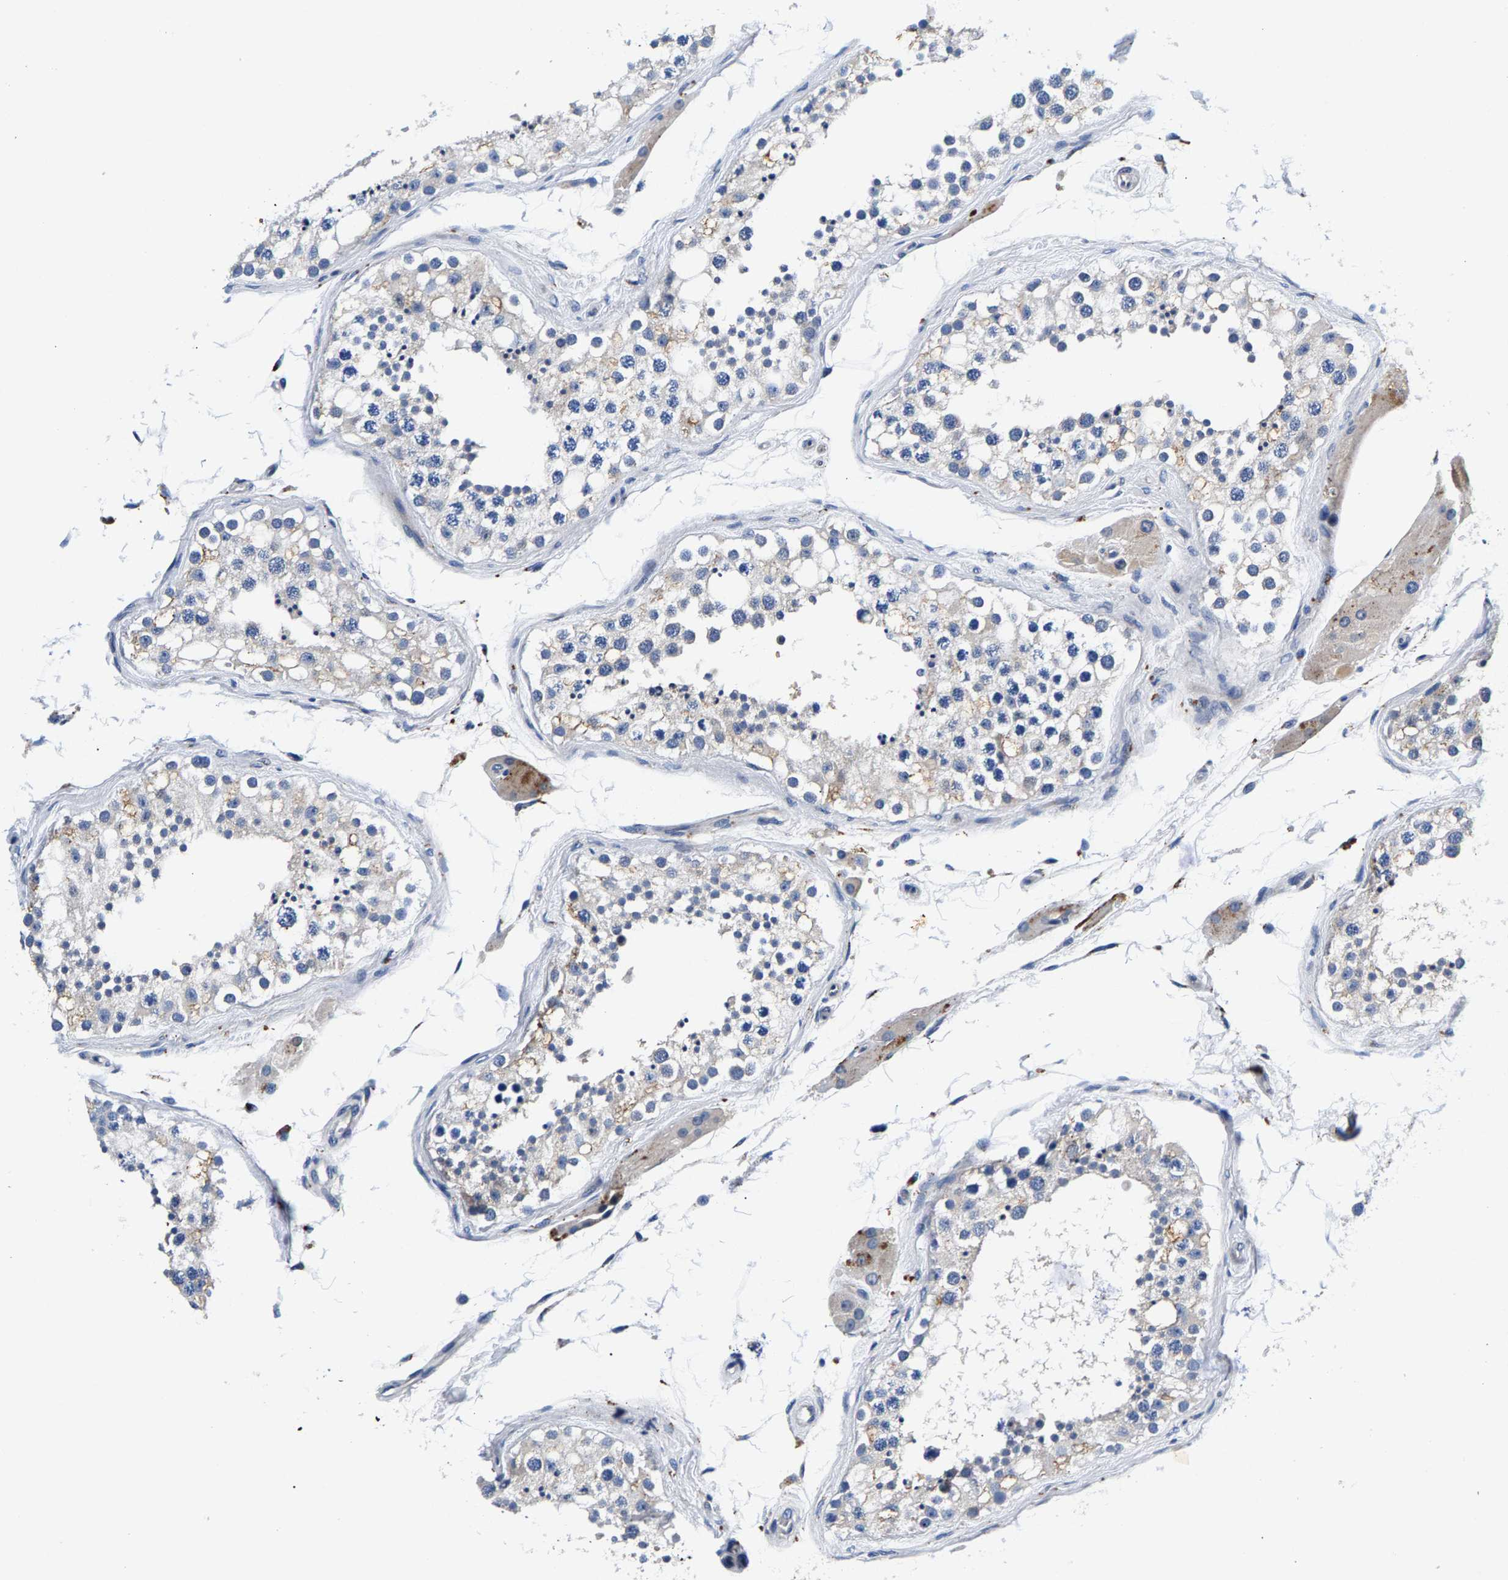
{"staining": {"intensity": "weak", "quantity": ">75%", "location": "cytoplasmic/membranous"}, "tissue": "testis", "cell_type": "Cells in seminiferous ducts", "image_type": "normal", "snomed": [{"axis": "morphology", "description": "Normal tissue, NOS"}, {"axis": "topography", "description": "Testis"}], "caption": "Immunohistochemistry (IHC) (DAB (3,3'-diaminobenzidine)) staining of benign testis demonstrates weak cytoplasmic/membranous protein expression in approximately >75% of cells in seminiferous ducts.", "gene": "P2RY4", "patient": {"sex": "male", "age": 68}}